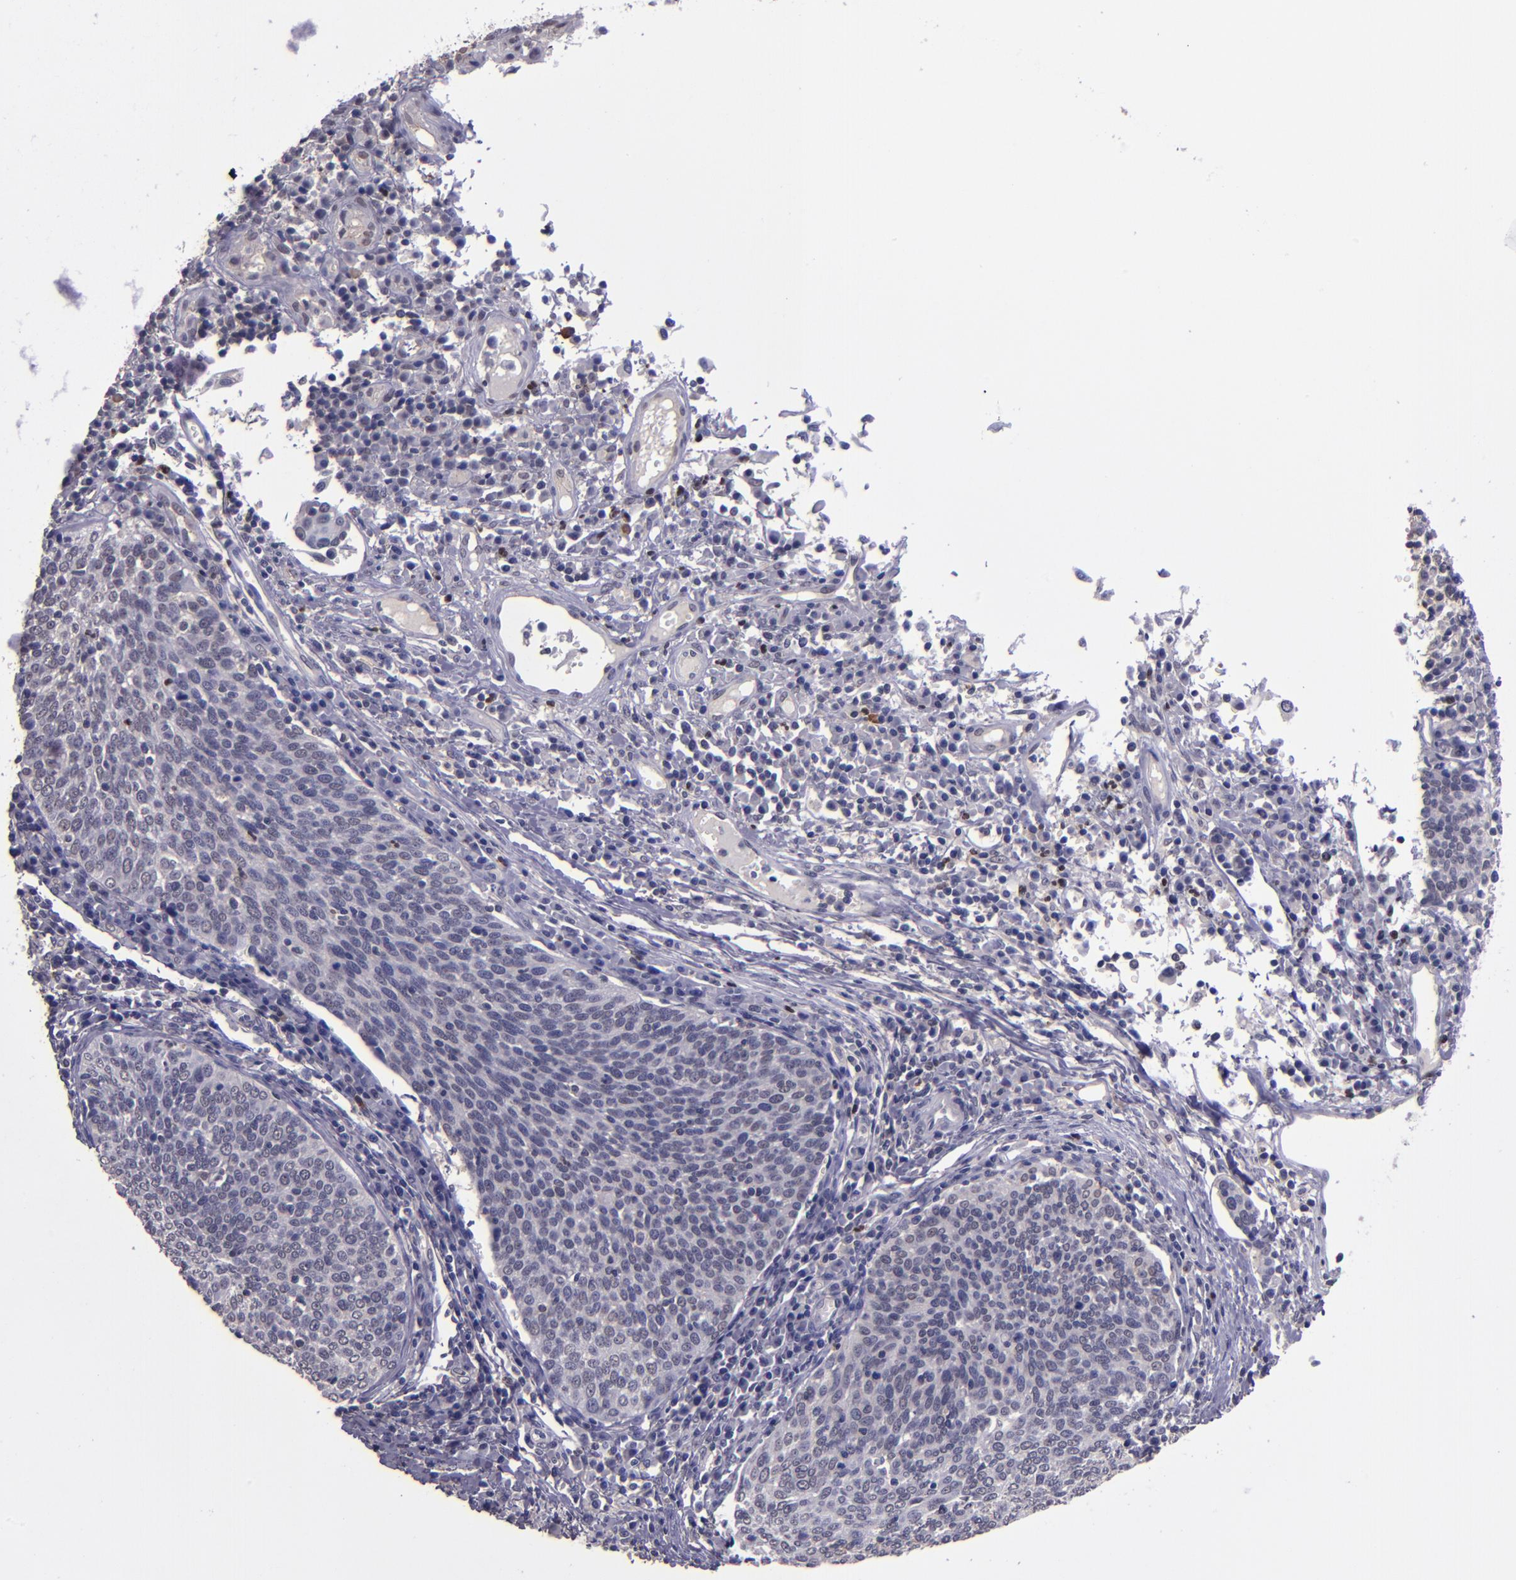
{"staining": {"intensity": "negative", "quantity": "none", "location": "none"}, "tissue": "cervical cancer", "cell_type": "Tumor cells", "image_type": "cancer", "snomed": [{"axis": "morphology", "description": "Squamous cell carcinoma, NOS"}, {"axis": "topography", "description": "Cervix"}], "caption": "Tumor cells show no significant staining in cervical cancer.", "gene": "CEBPE", "patient": {"sex": "female", "age": 40}}